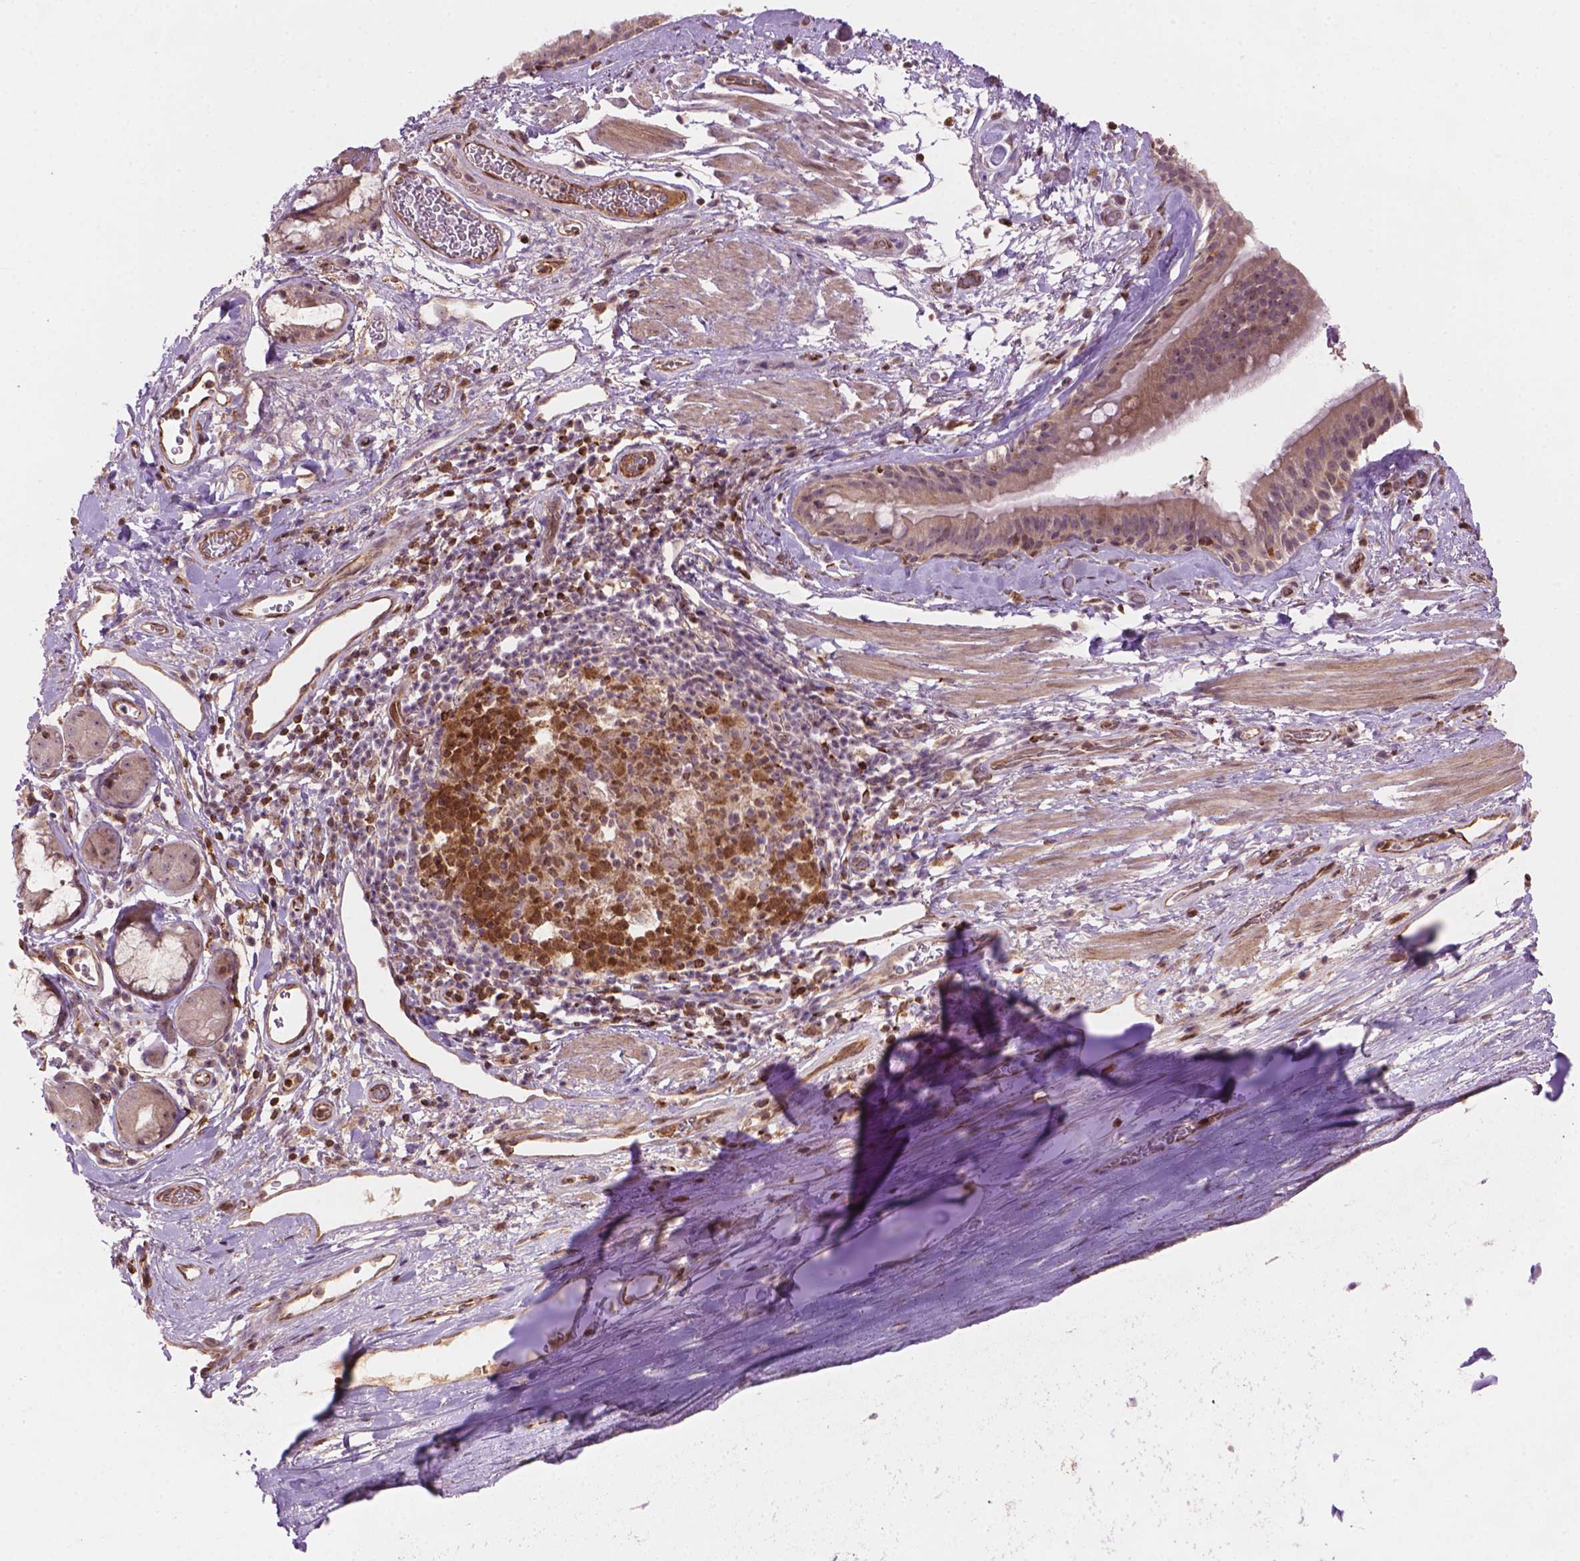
{"staining": {"intensity": "weak", "quantity": "25%-75%", "location": "cytoplasmic/membranous,nuclear"}, "tissue": "bronchus", "cell_type": "Respiratory epithelial cells", "image_type": "normal", "snomed": [{"axis": "morphology", "description": "Normal tissue, NOS"}, {"axis": "topography", "description": "Cartilage tissue"}, {"axis": "topography", "description": "Bronchus"}], "caption": "IHC micrograph of unremarkable bronchus stained for a protein (brown), which demonstrates low levels of weak cytoplasmic/membranous,nuclear staining in about 25%-75% of respiratory epithelial cells.", "gene": "SMC2", "patient": {"sex": "male", "age": 58}}